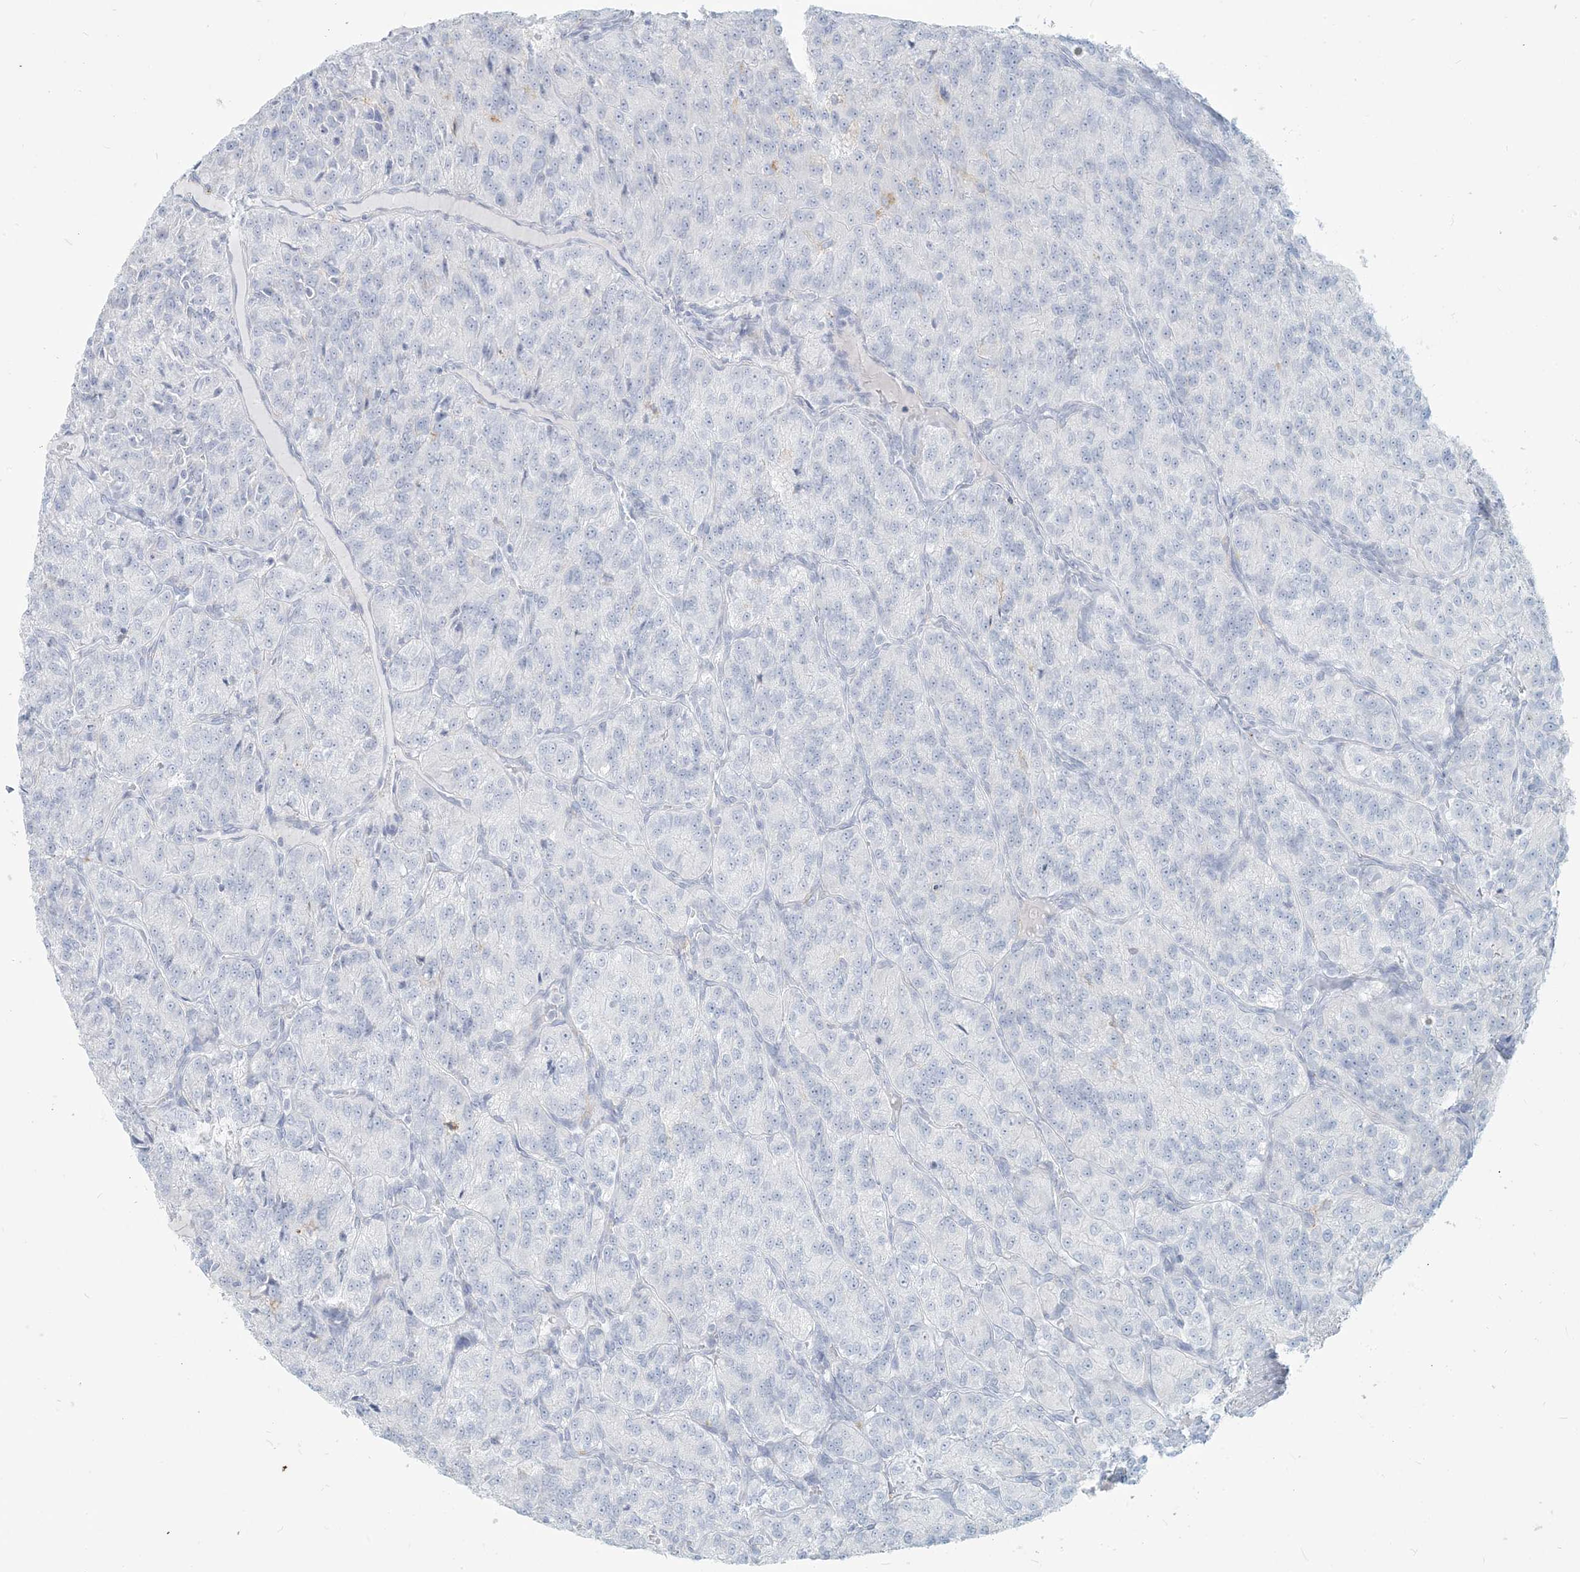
{"staining": {"intensity": "negative", "quantity": "none", "location": "none"}, "tissue": "renal cancer", "cell_type": "Tumor cells", "image_type": "cancer", "snomed": [{"axis": "morphology", "description": "Adenocarcinoma, NOS"}, {"axis": "topography", "description": "Kidney"}], "caption": "Tumor cells are negative for brown protein staining in renal cancer.", "gene": "HLA-DRB1", "patient": {"sex": "female", "age": 63}}